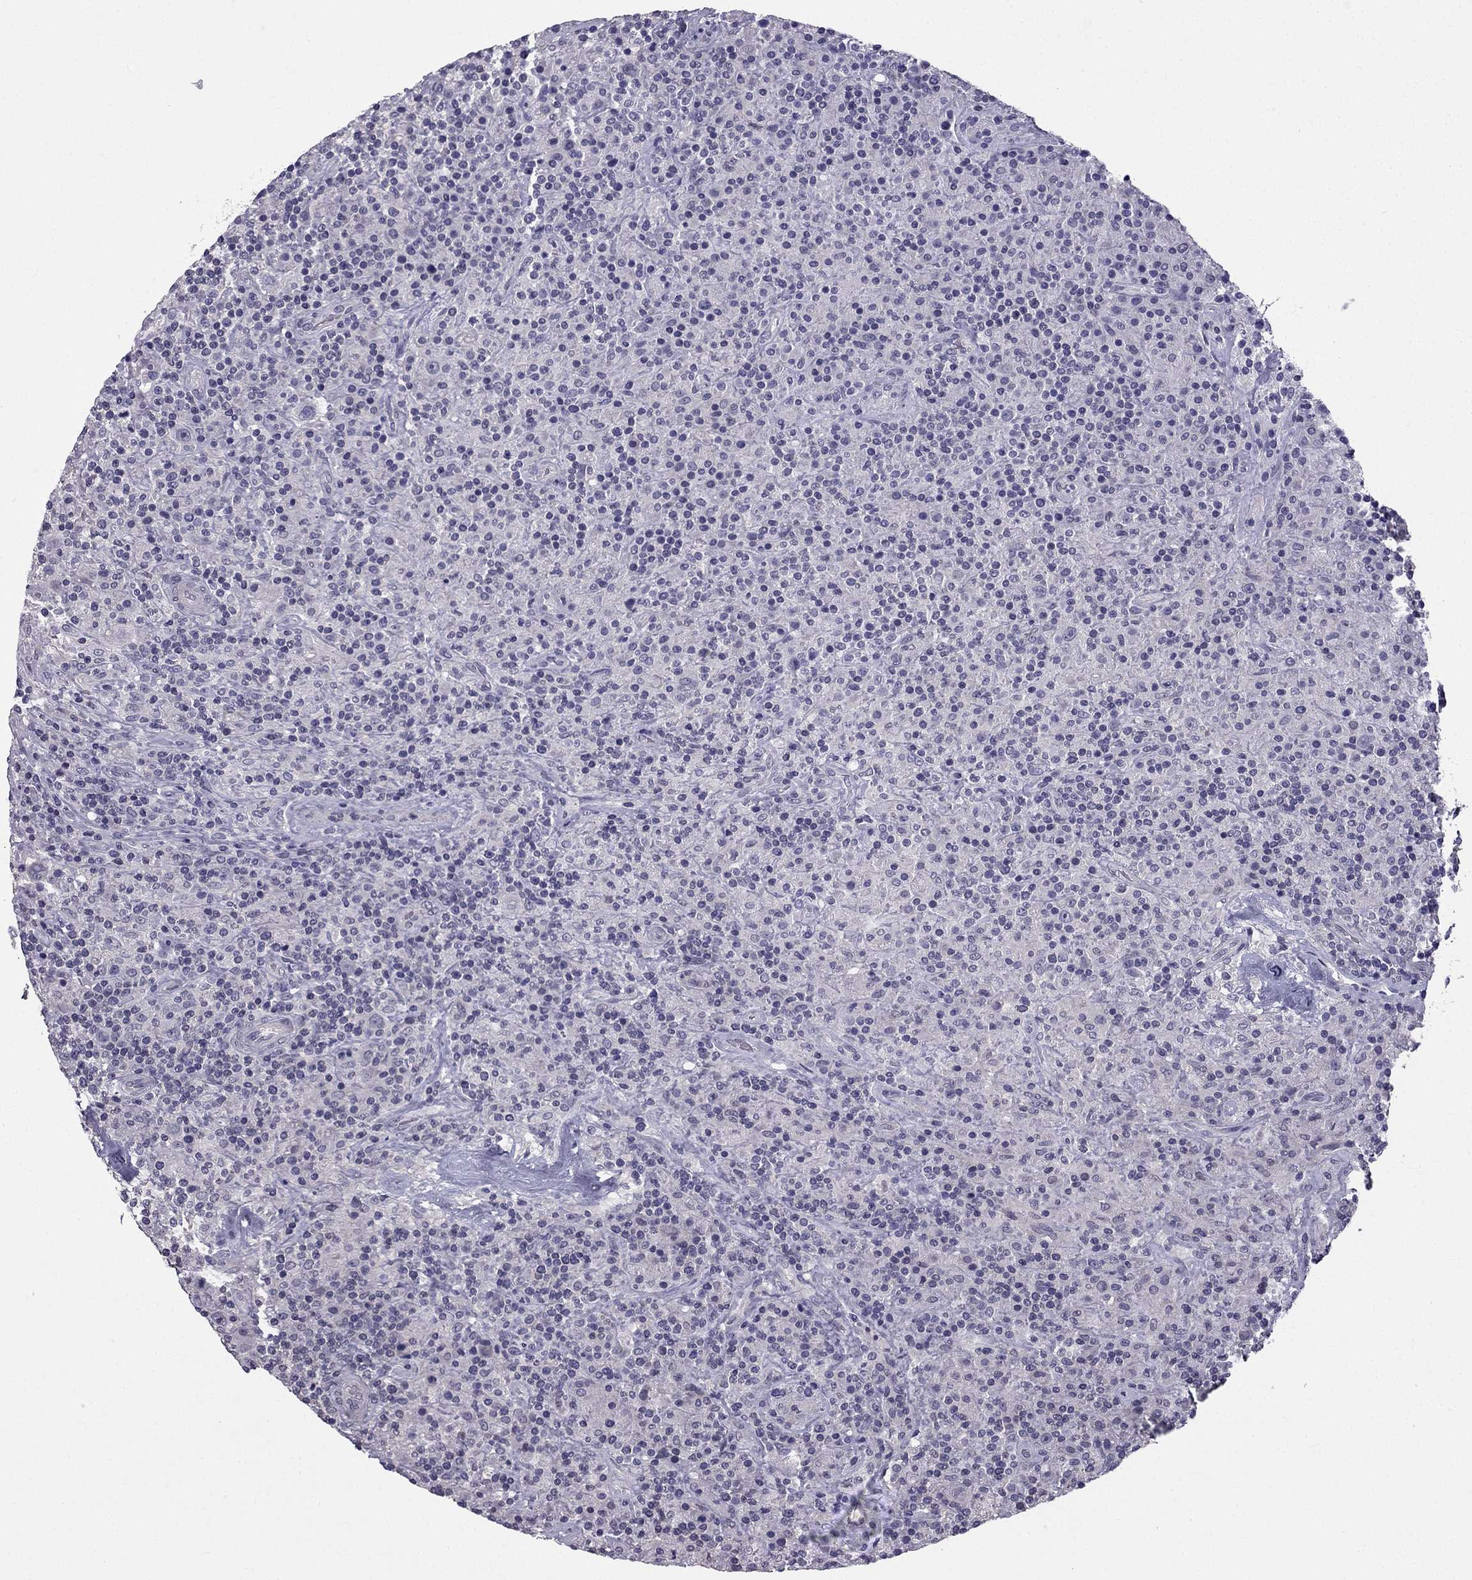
{"staining": {"intensity": "negative", "quantity": "none", "location": "none"}, "tissue": "lymphoma", "cell_type": "Tumor cells", "image_type": "cancer", "snomed": [{"axis": "morphology", "description": "Hodgkin's disease, NOS"}, {"axis": "topography", "description": "Lymph node"}], "caption": "IHC of human Hodgkin's disease displays no expression in tumor cells.", "gene": "HSFX1", "patient": {"sex": "male", "age": 70}}